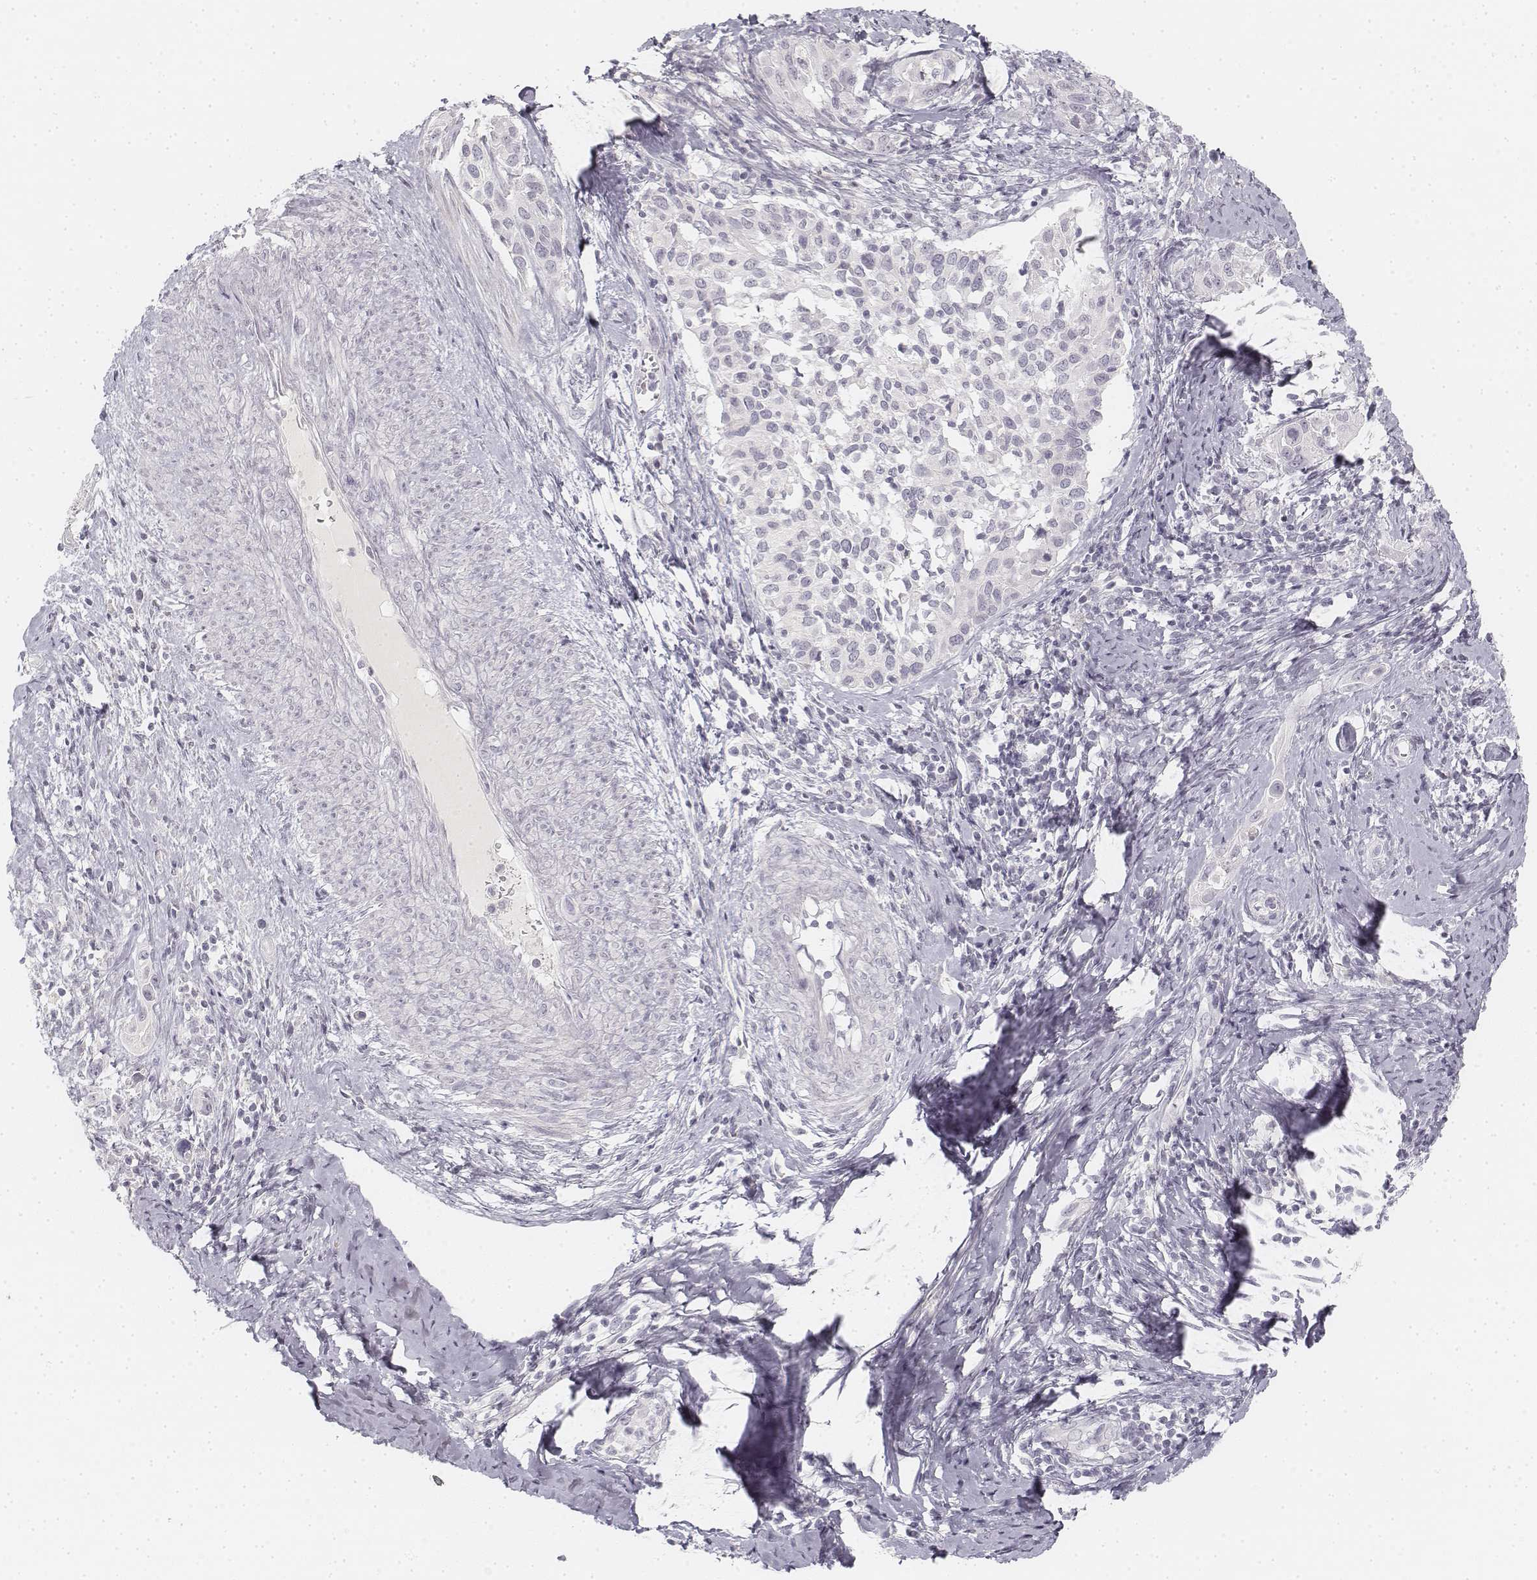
{"staining": {"intensity": "negative", "quantity": "none", "location": "none"}, "tissue": "cervical cancer", "cell_type": "Tumor cells", "image_type": "cancer", "snomed": [{"axis": "morphology", "description": "Squamous cell carcinoma, NOS"}, {"axis": "topography", "description": "Cervix"}], "caption": "Histopathology image shows no significant protein staining in tumor cells of cervical cancer. Brightfield microscopy of immunohistochemistry stained with DAB (3,3'-diaminobenzidine) (brown) and hematoxylin (blue), captured at high magnification.", "gene": "DSG4", "patient": {"sex": "female", "age": 51}}